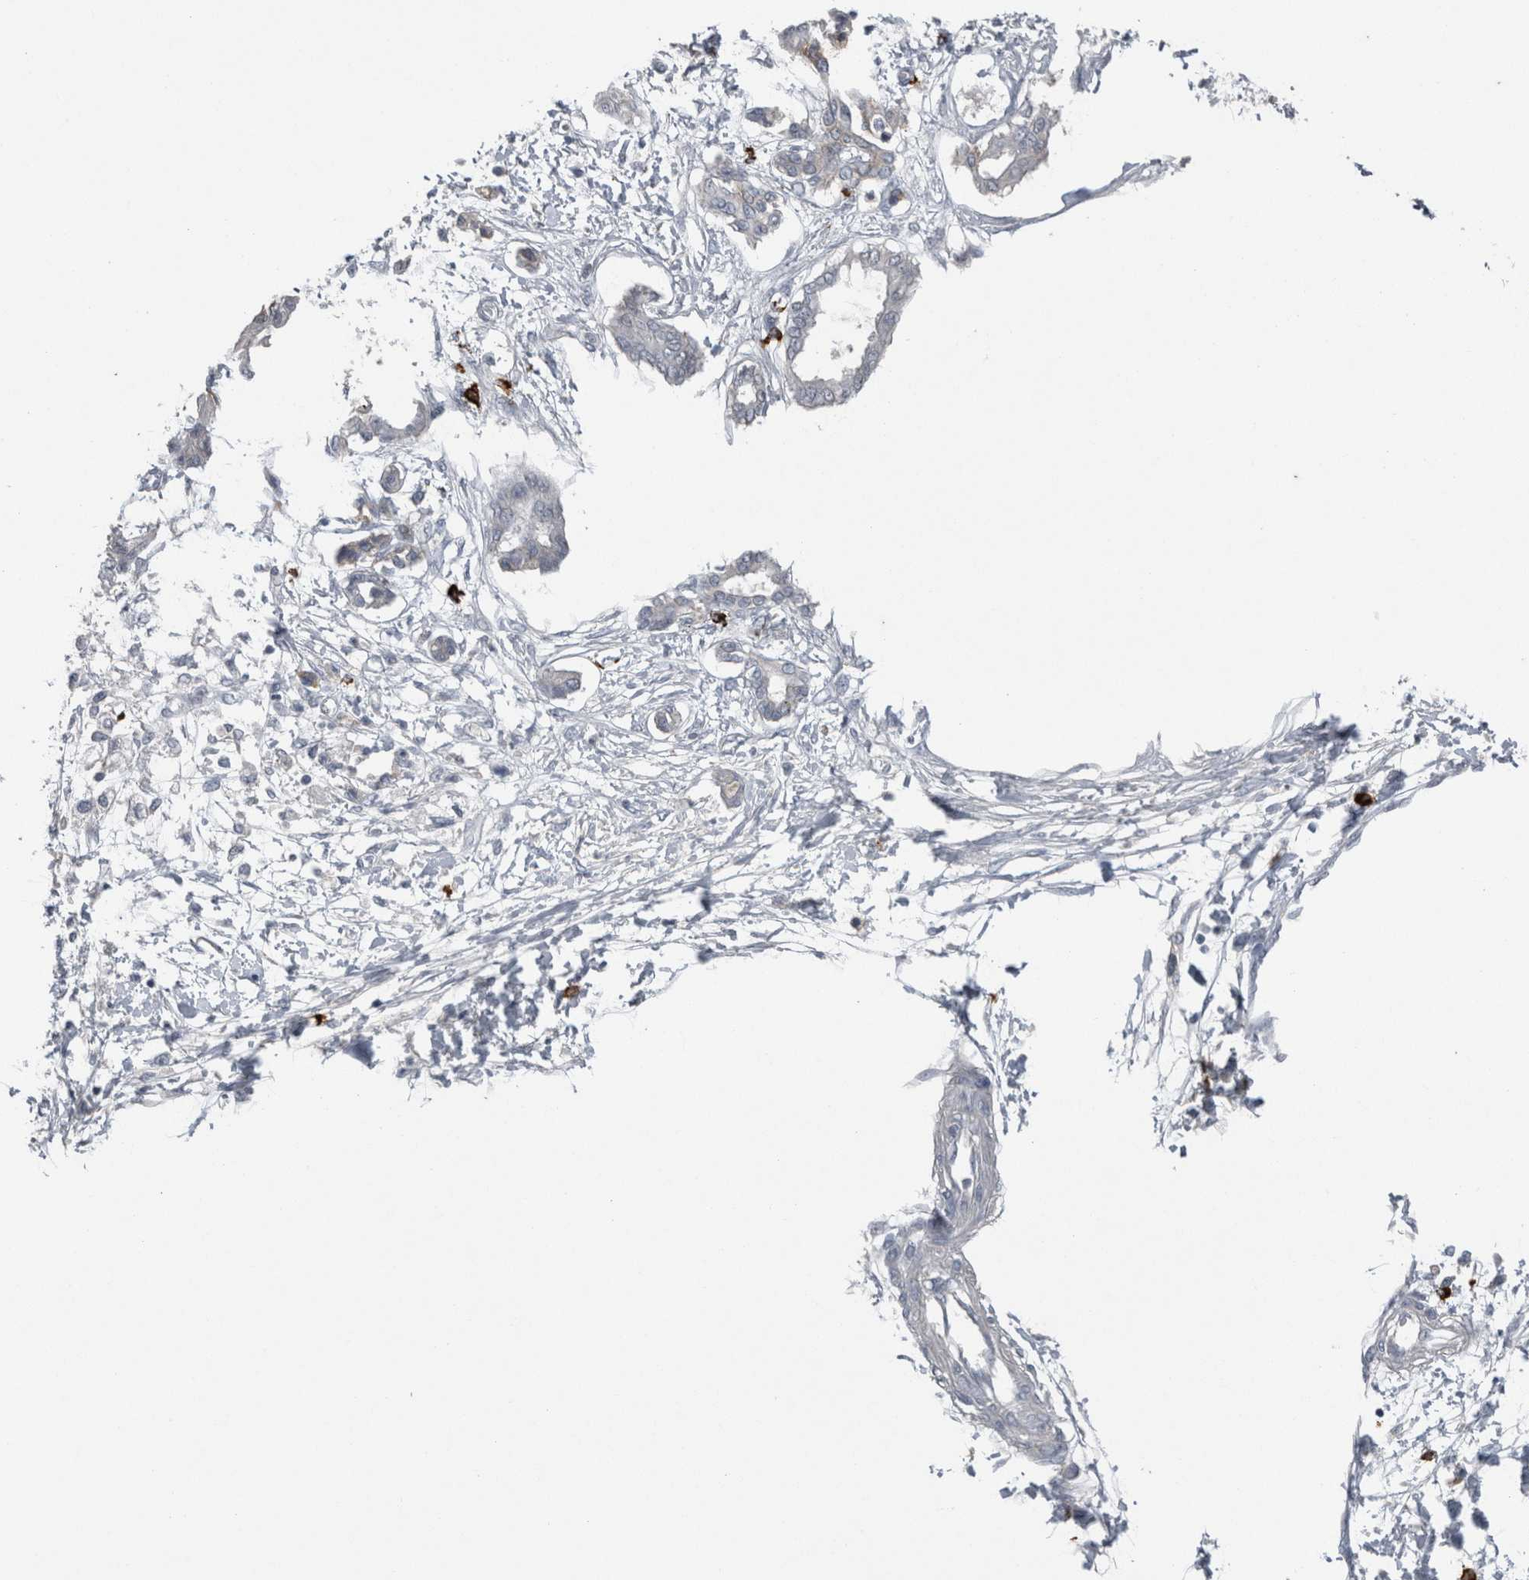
{"staining": {"intensity": "negative", "quantity": "none", "location": "none"}, "tissue": "pancreatic cancer", "cell_type": "Tumor cells", "image_type": "cancer", "snomed": [{"axis": "morphology", "description": "Adenocarcinoma, NOS"}, {"axis": "topography", "description": "Pancreas"}], "caption": "Human adenocarcinoma (pancreatic) stained for a protein using IHC reveals no expression in tumor cells.", "gene": "CRNN", "patient": {"sex": "male", "age": 56}}